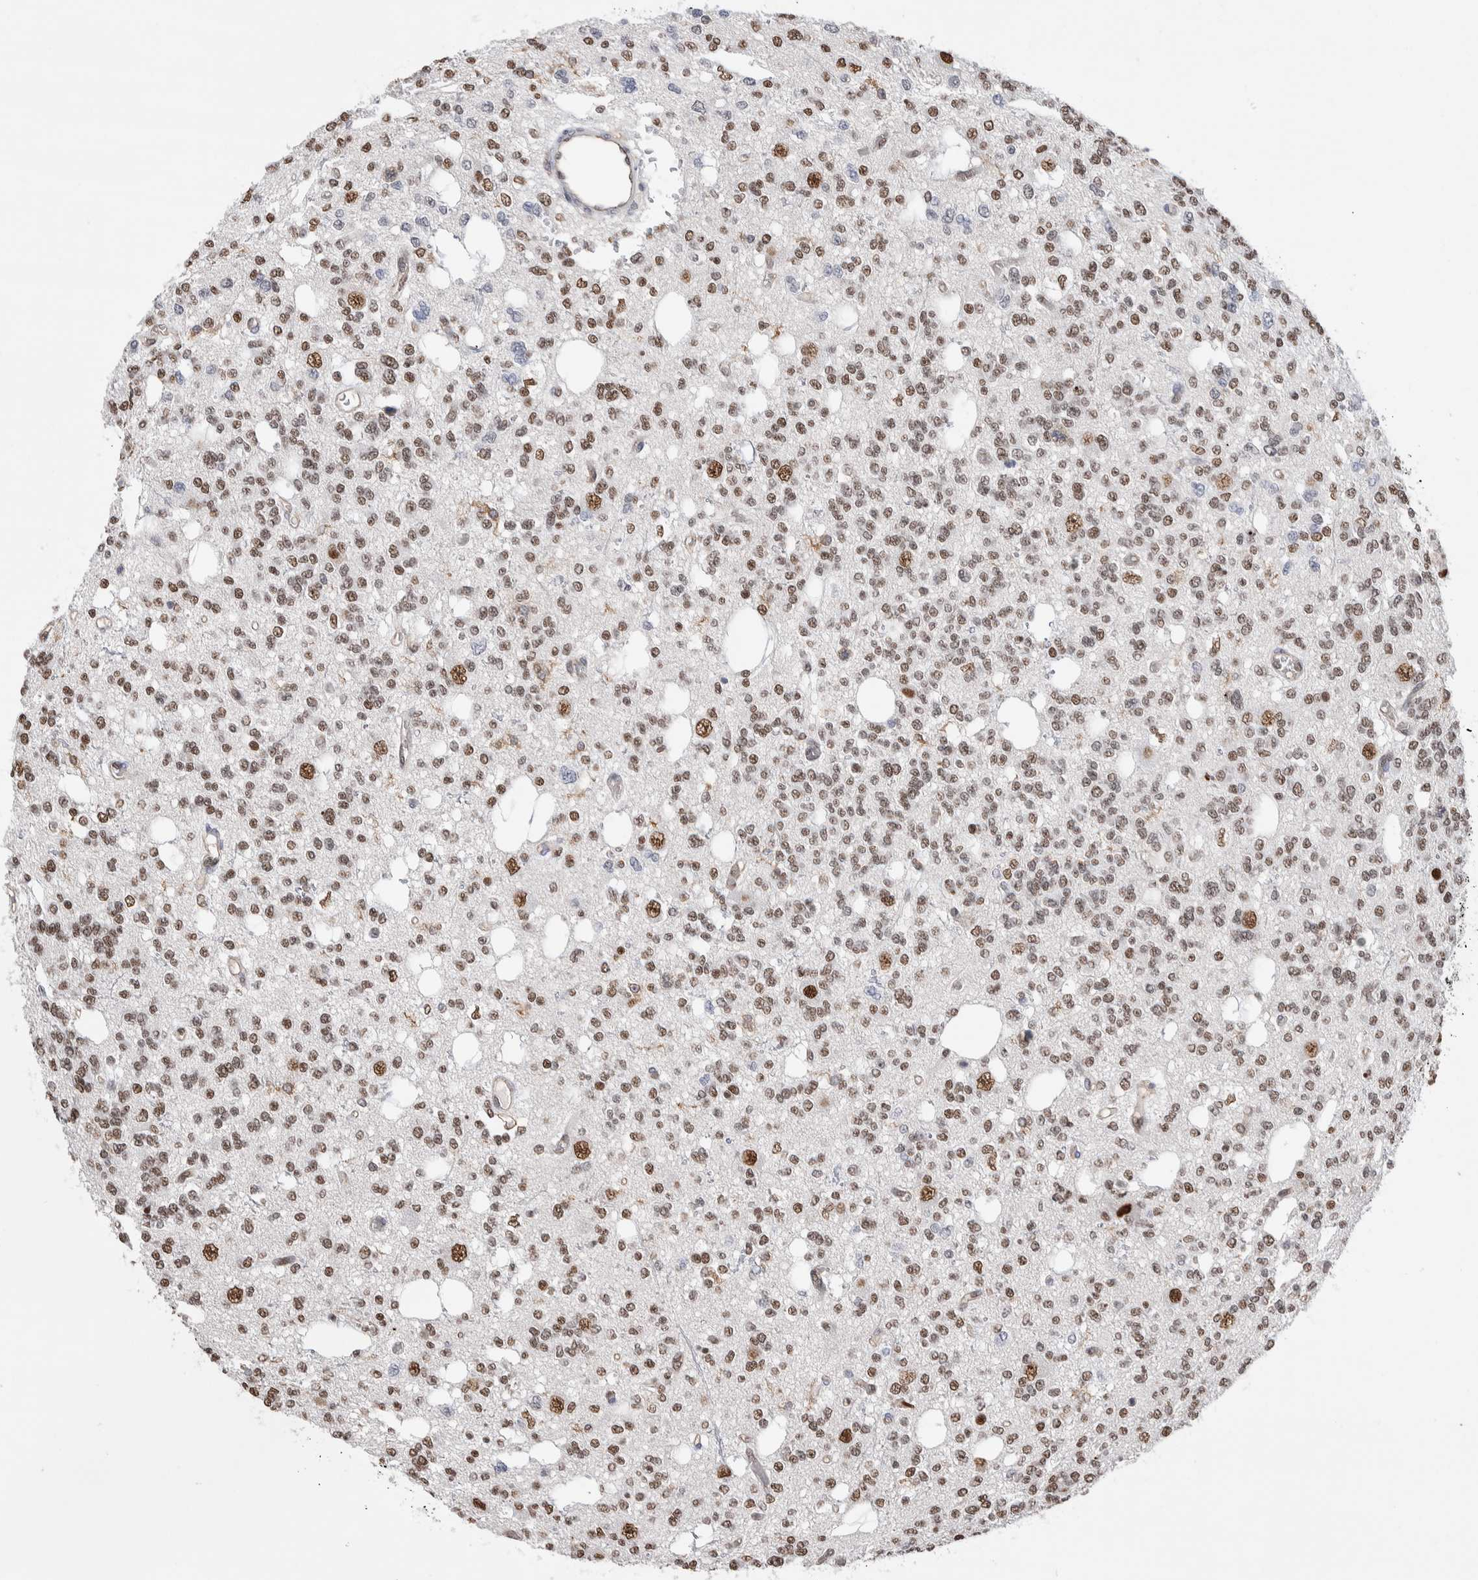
{"staining": {"intensity": "moderate", "quantity": ">75%", "location": "nuclear"}, "tissue": "glioma", "cell_type": "Tumor cells", "image_type": "cancer", "snomed": [{"axis": "morphology", "description": "Glioma, malignant, Low grade"}, {"axis": "topography", "description": "Brain"}], "caption": "Brown immunohistochemical staining in human malignant low-grade glioma exhibits moderate nuclear staining in approximately >75% of tumor cells.", "gene": "ZBTB49", "patient": {"sex": "male", "age": 38}}